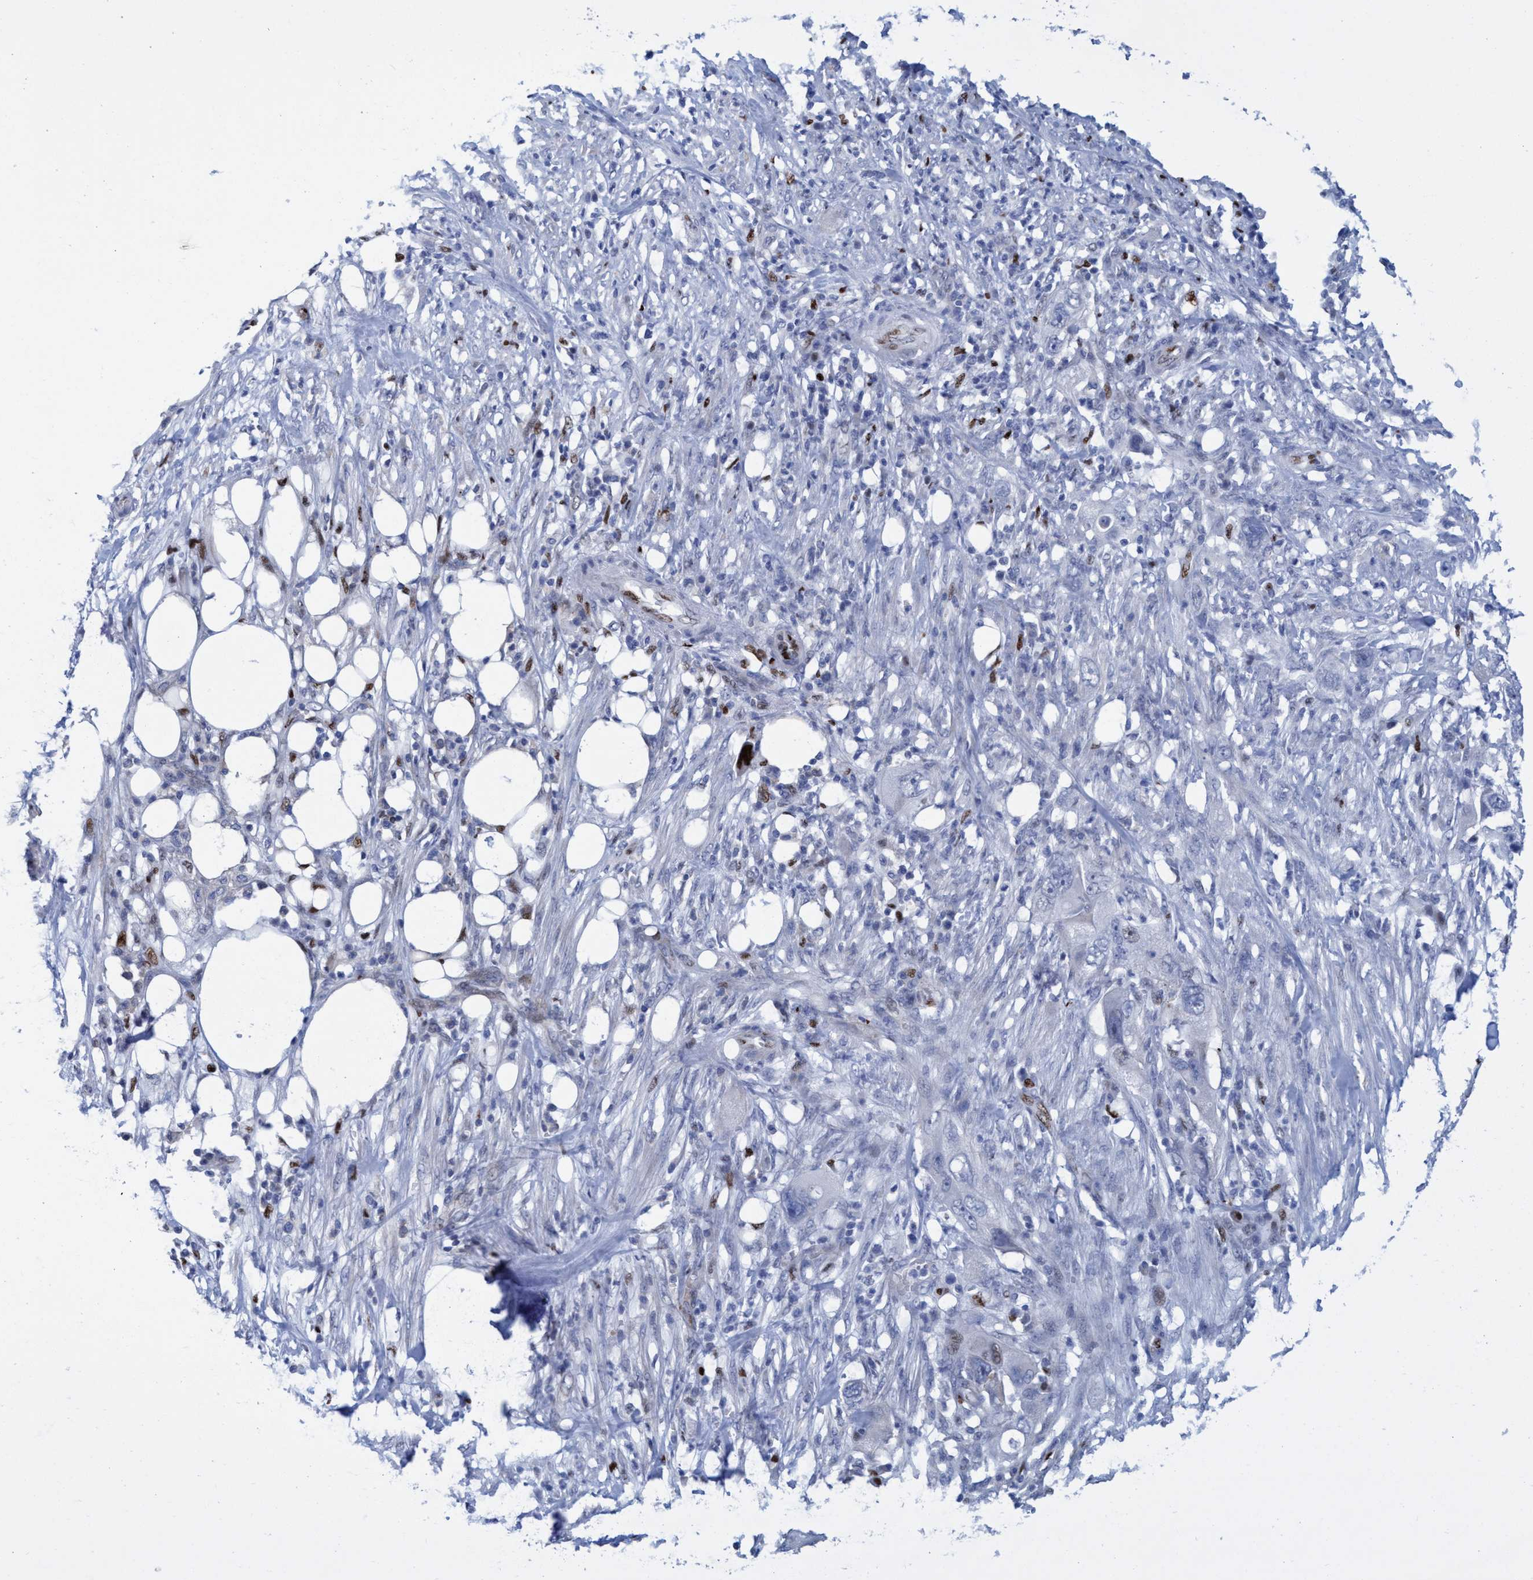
{"staining": {"intensity": "negative", "quantity": "none", "location": "none"}, "tissue": "pancreatic cancer", "cell_type": "Tumor cells", "image_type": "cancer", "snomed": [{"axis": "morphology", "description": "Adenocarcinoma, NOS"}, {"axis": "topography", "description": "Pancreas"}], "caption": "Pancreatic cancer was stained to show a protein in brown. There is no significant expression in tumor cells.", "gene": "R3HCC1", "patient": {"sex": "female", "age": 78}}